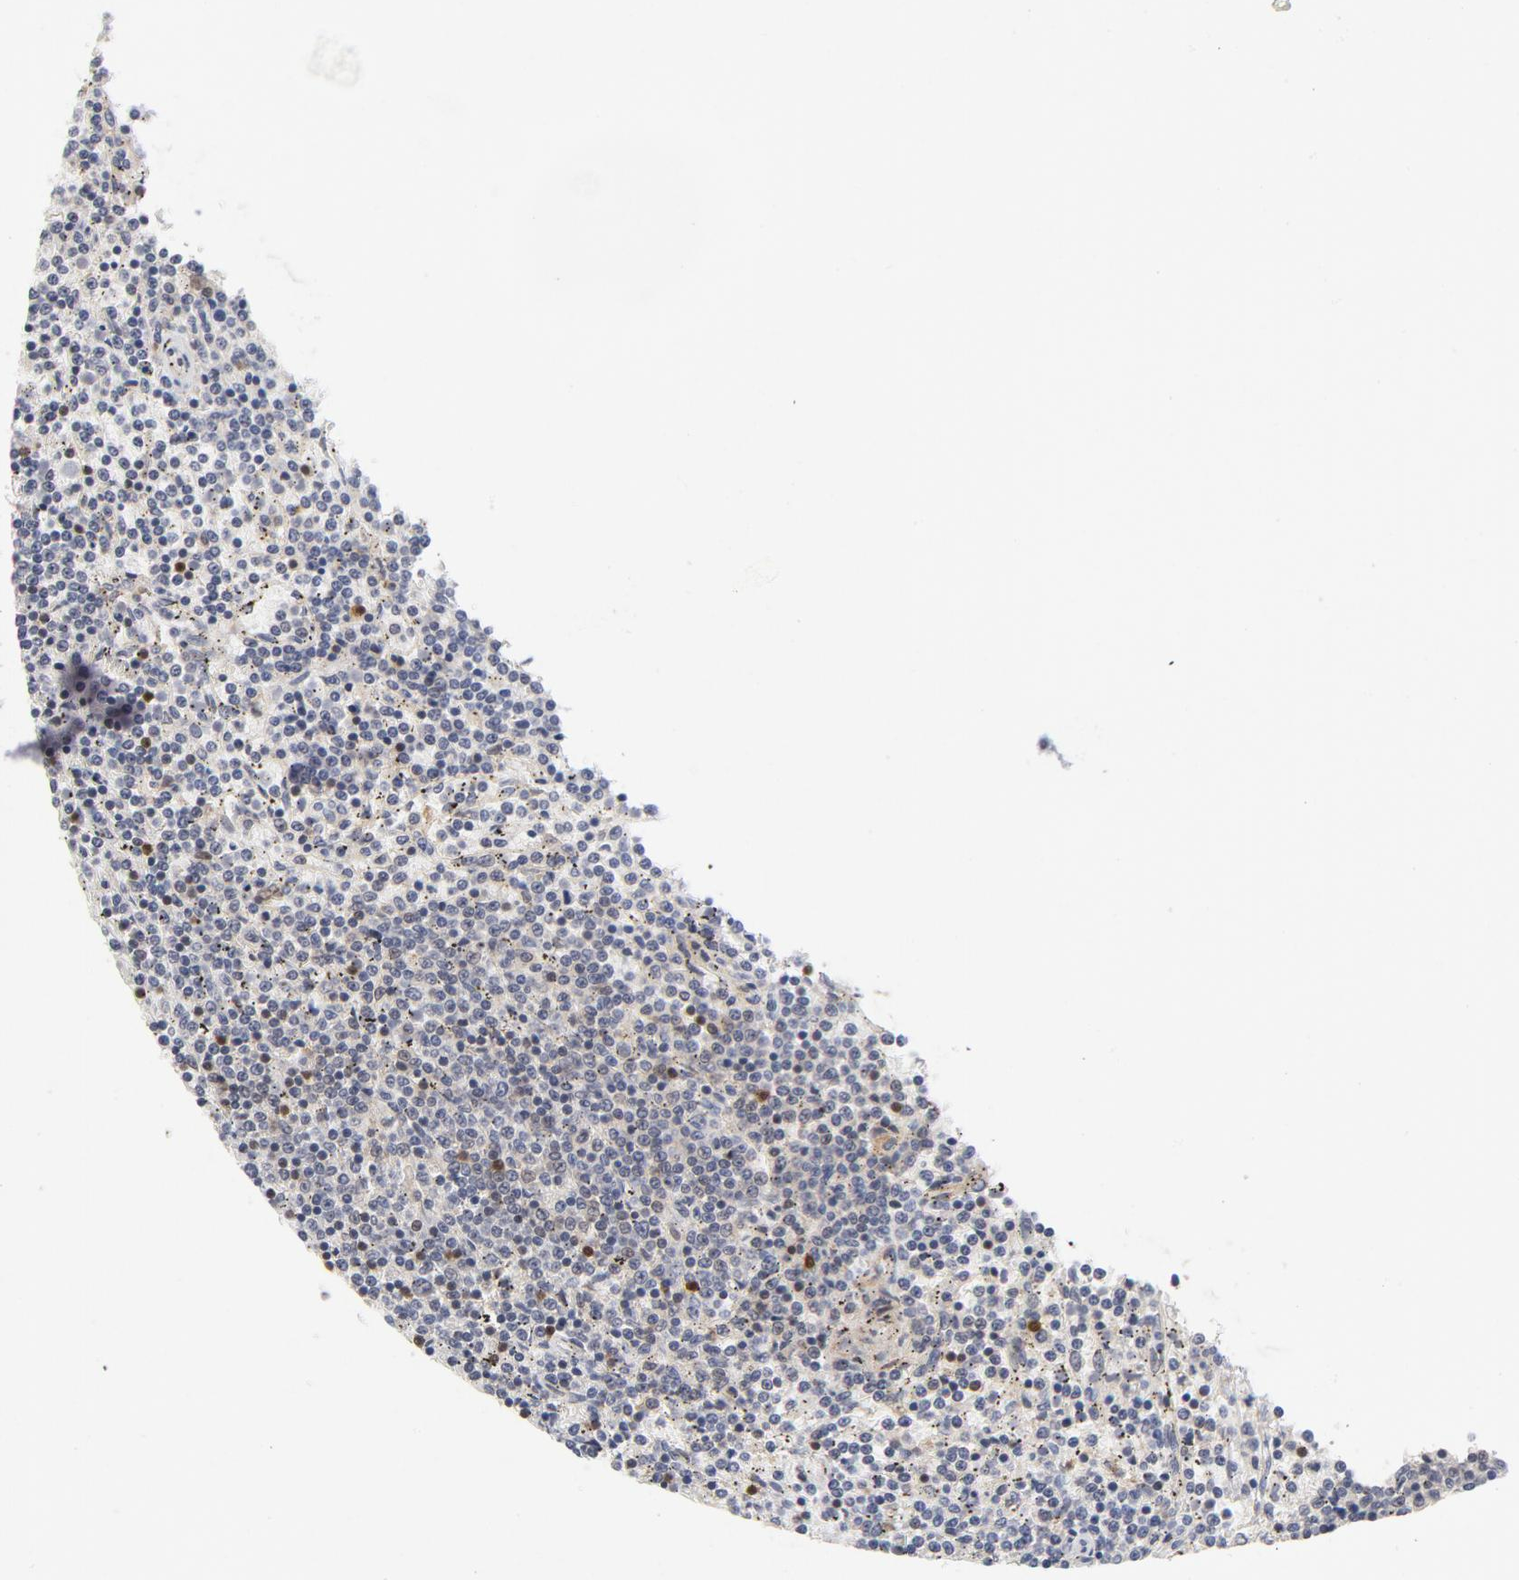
{"staining": {"intensity": "strong", "quantity": "<25%", "location": "cytoplasmic/membranous,nuclear"}, "tissue": "lymphoma", "cell_type": "Tumor cells", "image_type": "cancer", "snomed": [{"axis": "morphology", "description": "Malignant lymphoma, non-Hodgkin's type, Low grade"}, {"axis": "topography", "description": "Spleen"}], "caption": "A high-resolution image shows IHC staining of lymphoma, which demonstrates strong cytoplasmic/membranous and nuclear staining in about <25% of tumor cells.", "gene": "TRADD", "patient": {"sex": "female", "age": 50}}